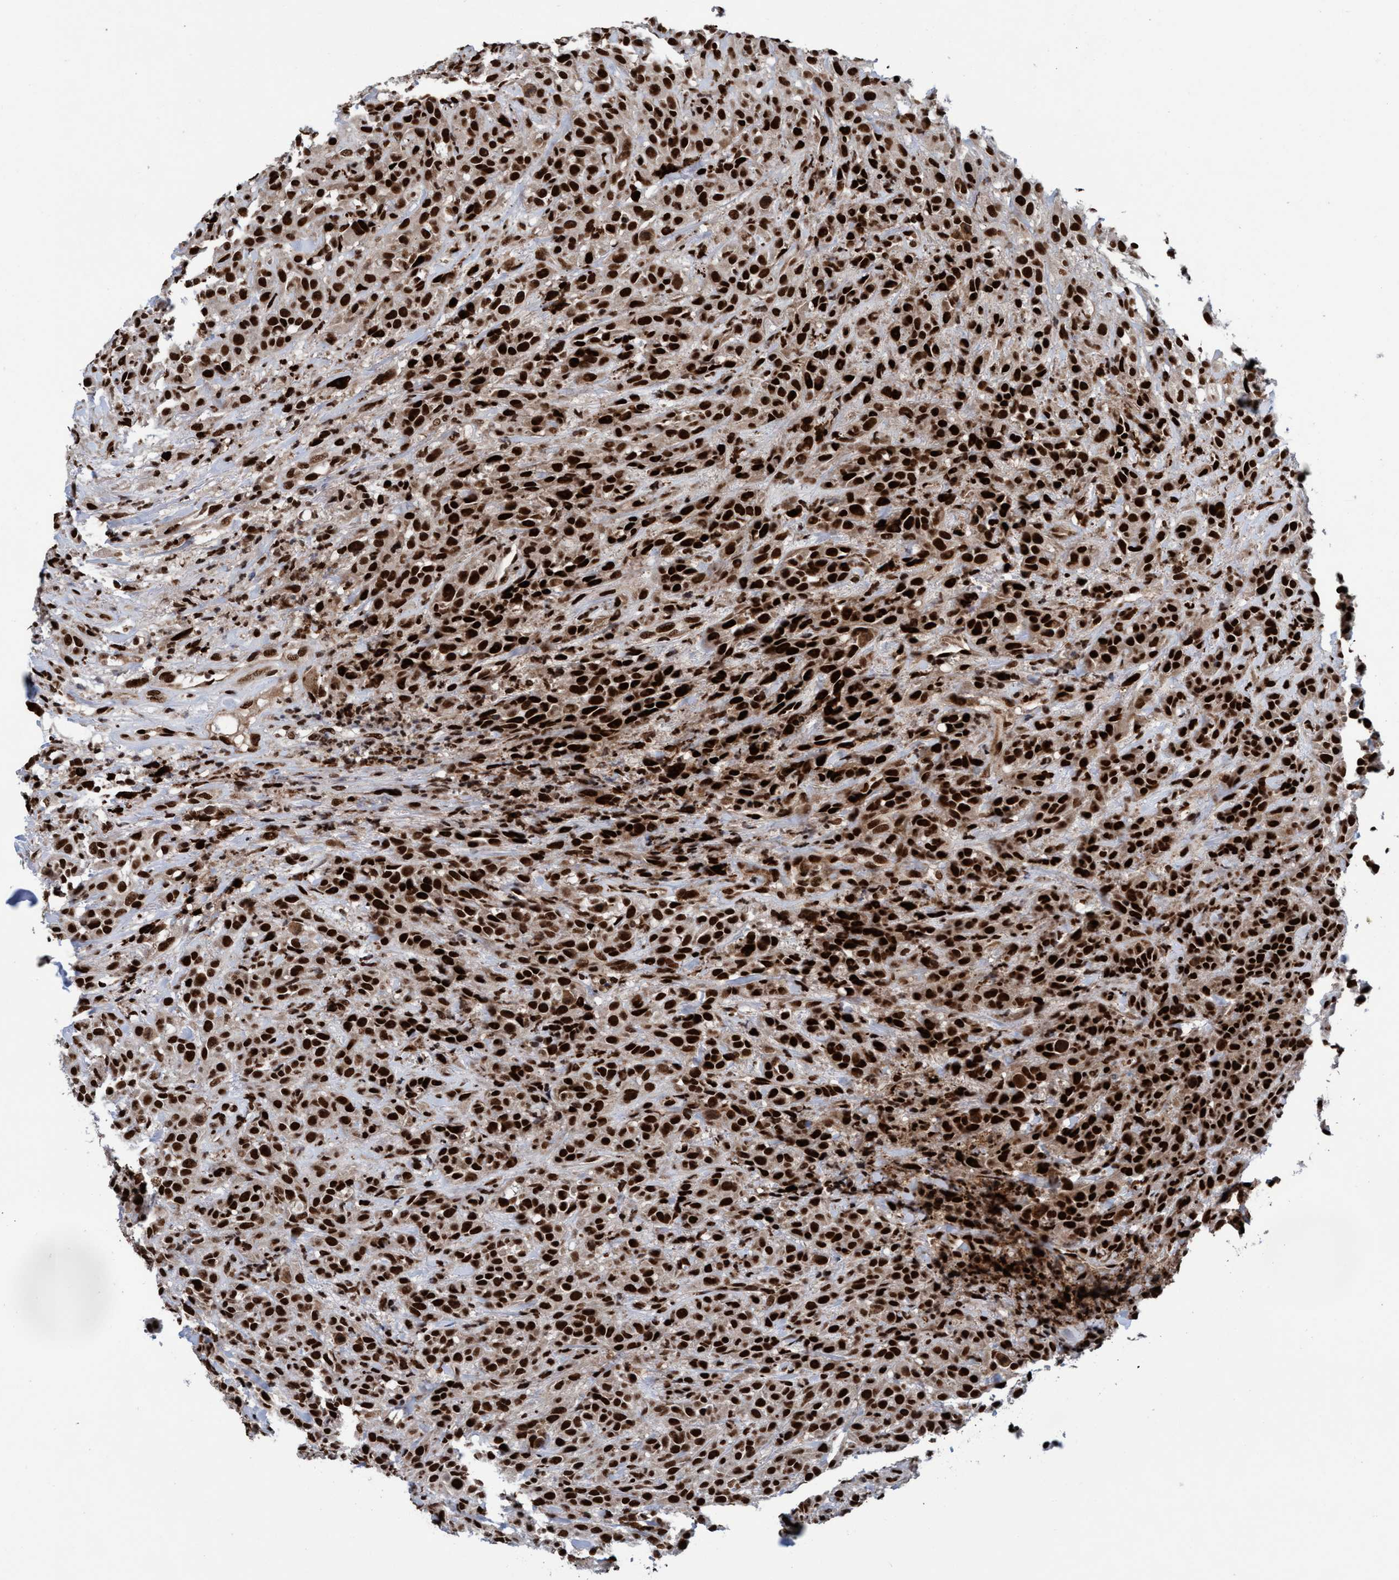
{"staining": {"intensity": "strong", "quantity": ">75%", "location": "nuclear"}, "tissue": "head and neck cancer", "cell_type": "Tumor cells", "image_type": "cancer", "snomed": [{"axis": "morphology", "description": "Squamous cell carcinoma, NOS"}, {"axis": "topography", "description": "Head-Neck"}], "caption": "Immunohistochemistry of head and neck cancer (squamous cell carcinoma) demonstrates high levels of strong nuclear expression in approximately >75% of tumor cells.", "gene": "TOPBP1", "patient": {"sex": "male", "age": 62}}